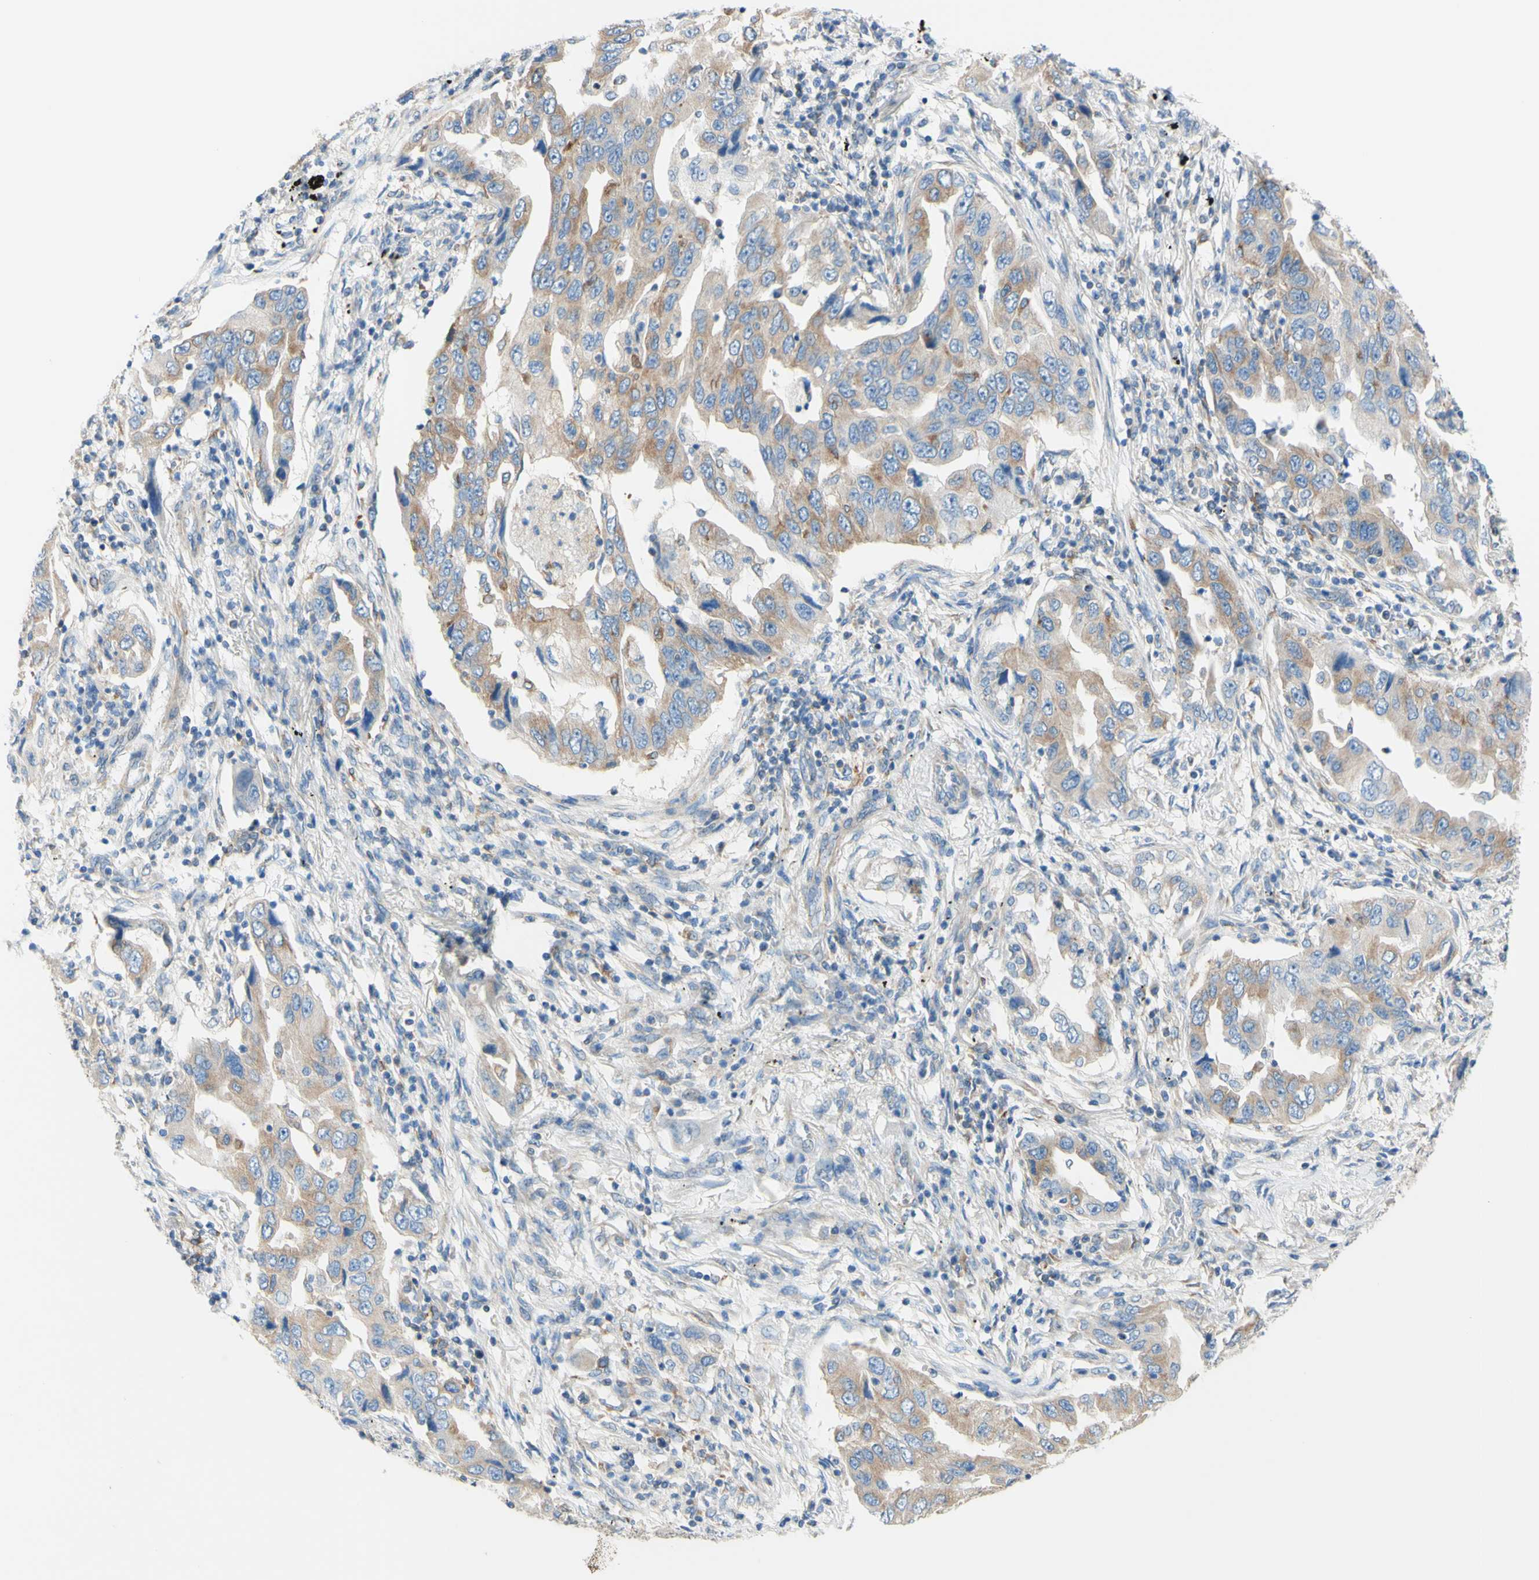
{"staining": {"intensity": "moderate", "quantity": "25%-75%", "location": "cytoplasmic/membranous"}, "tissue": "lung cancer", "cell_type": "Tumor cells", "image_type": "cancer", "snomed": [{"axis": "morphology", "description": "Adenocarcinoma, NOS"}, {"axis": "topography", "description": "Lung"}], "caption": "Immunohistochemical staining of adenocarcinoma (lung) reveals moderate cytoplasmic/membranous protein staining in about 25%-75% of tumor cells.", "gene": "RETREG2", "patient": {"sex": "female", "age": 65}}